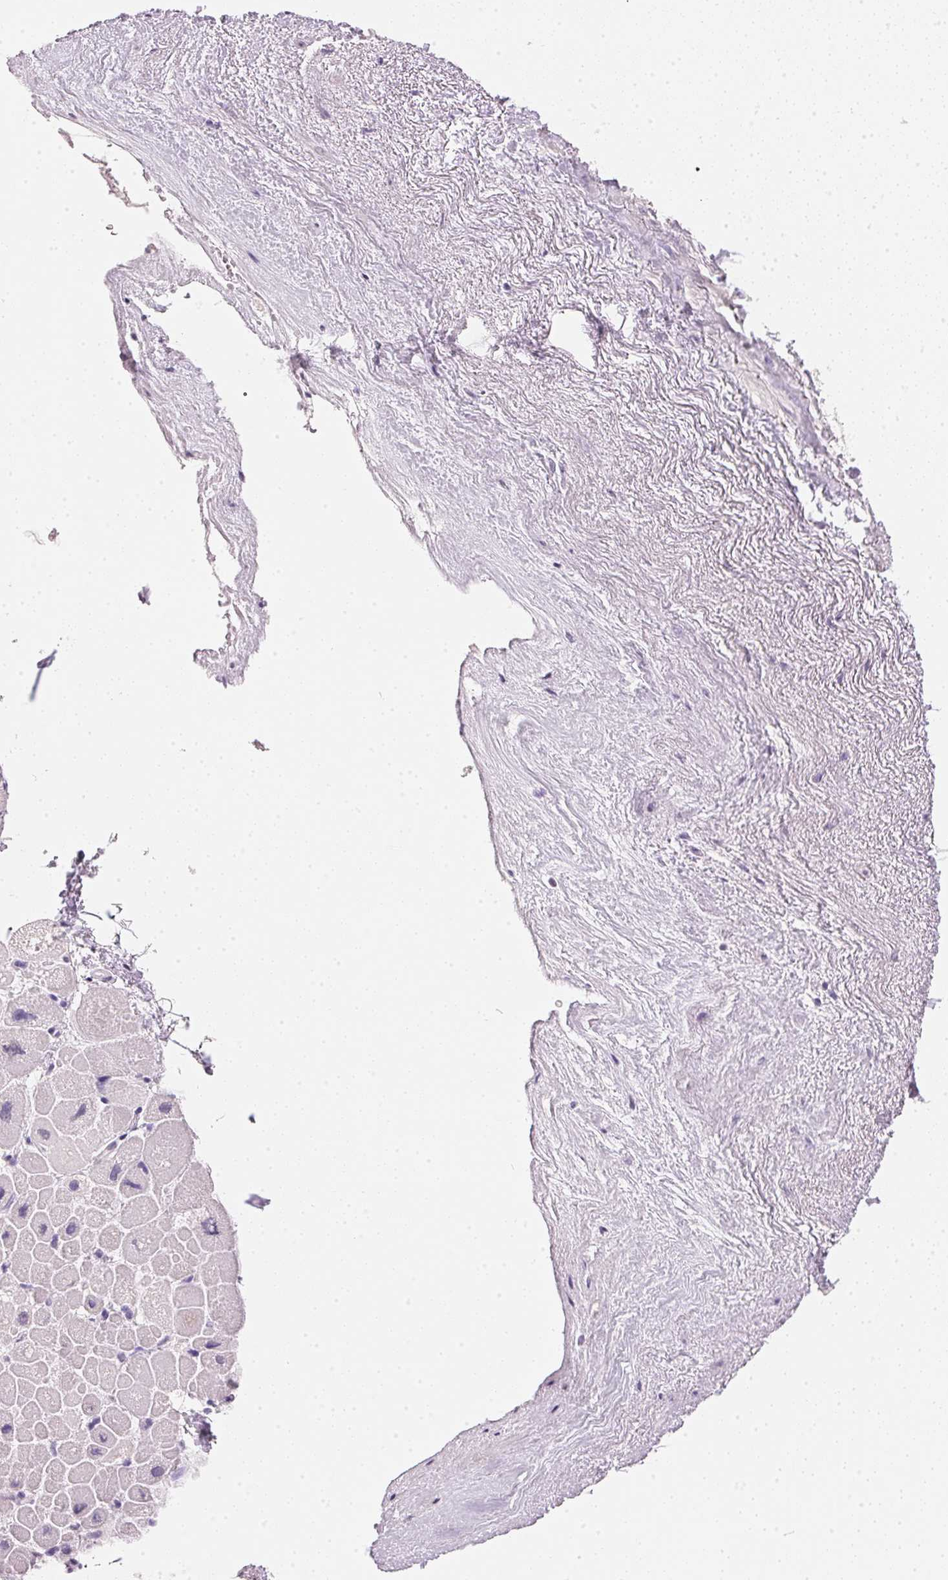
{"staining": {"intensity": "weak", "quantity": "25%-75%", "location": "cytoplasmic/membranous"}, "tissue": "heart muscle", "cell_type": "Cardiomyocytes", "image_type": "normal", "snomed": [{"axis": "morphology", "description": "Normal tissue, NOS"}, {"axis": "topography", "description": "Heart"}], "caption": "Immunohistochemistry (IHC) of unremarkable heart muscle shows low levels of weak cytoplasmic/membranous staining in approximately 25%-75% of cardiomyocytes.", "gene": "IGFBP1", "patient": {"sex": "male", "age": 62}}